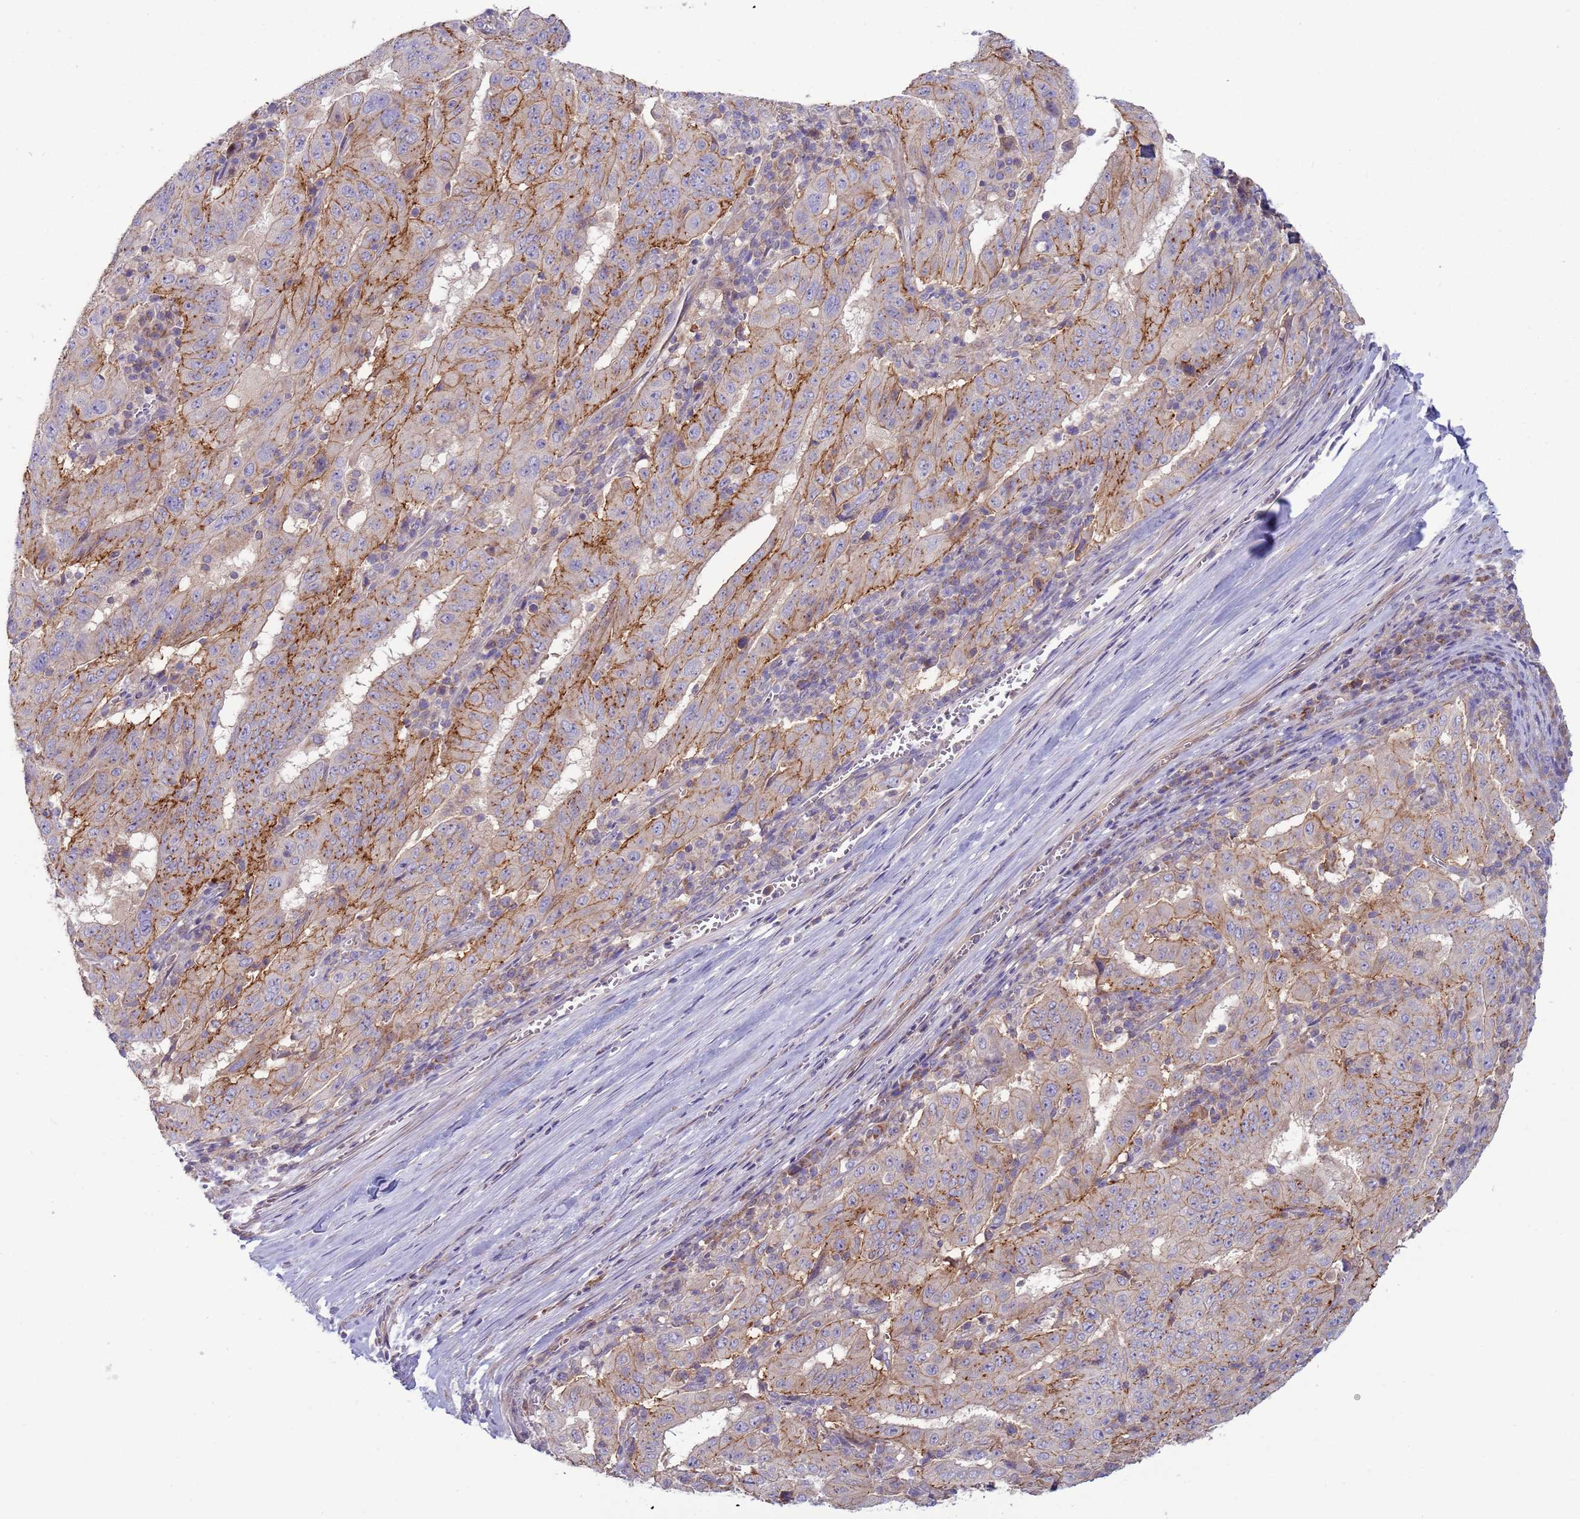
{"staining": {"intensity": "moderate", "quantity": "25%-75%", "location": "cytoplasmic/membranous"}, "tissue": "pancreatic cancer", "cell_type": "Tumor cells", "image_type": "cancer", "snomed": [{"axis": "morphology", "description": "Adenocarcinoma, NOS"}, {"axis": "topography", "description": "Pancreas"}], "caption": "A medium amount of moderate cytoplasmic/membranous staining is appreciated in approximately 25%-75% of tumor cells in pancreatic adenocarcinoma tissue.", "gene": "UQCRQ", "patient": {"sex": "male", "age": 63}}